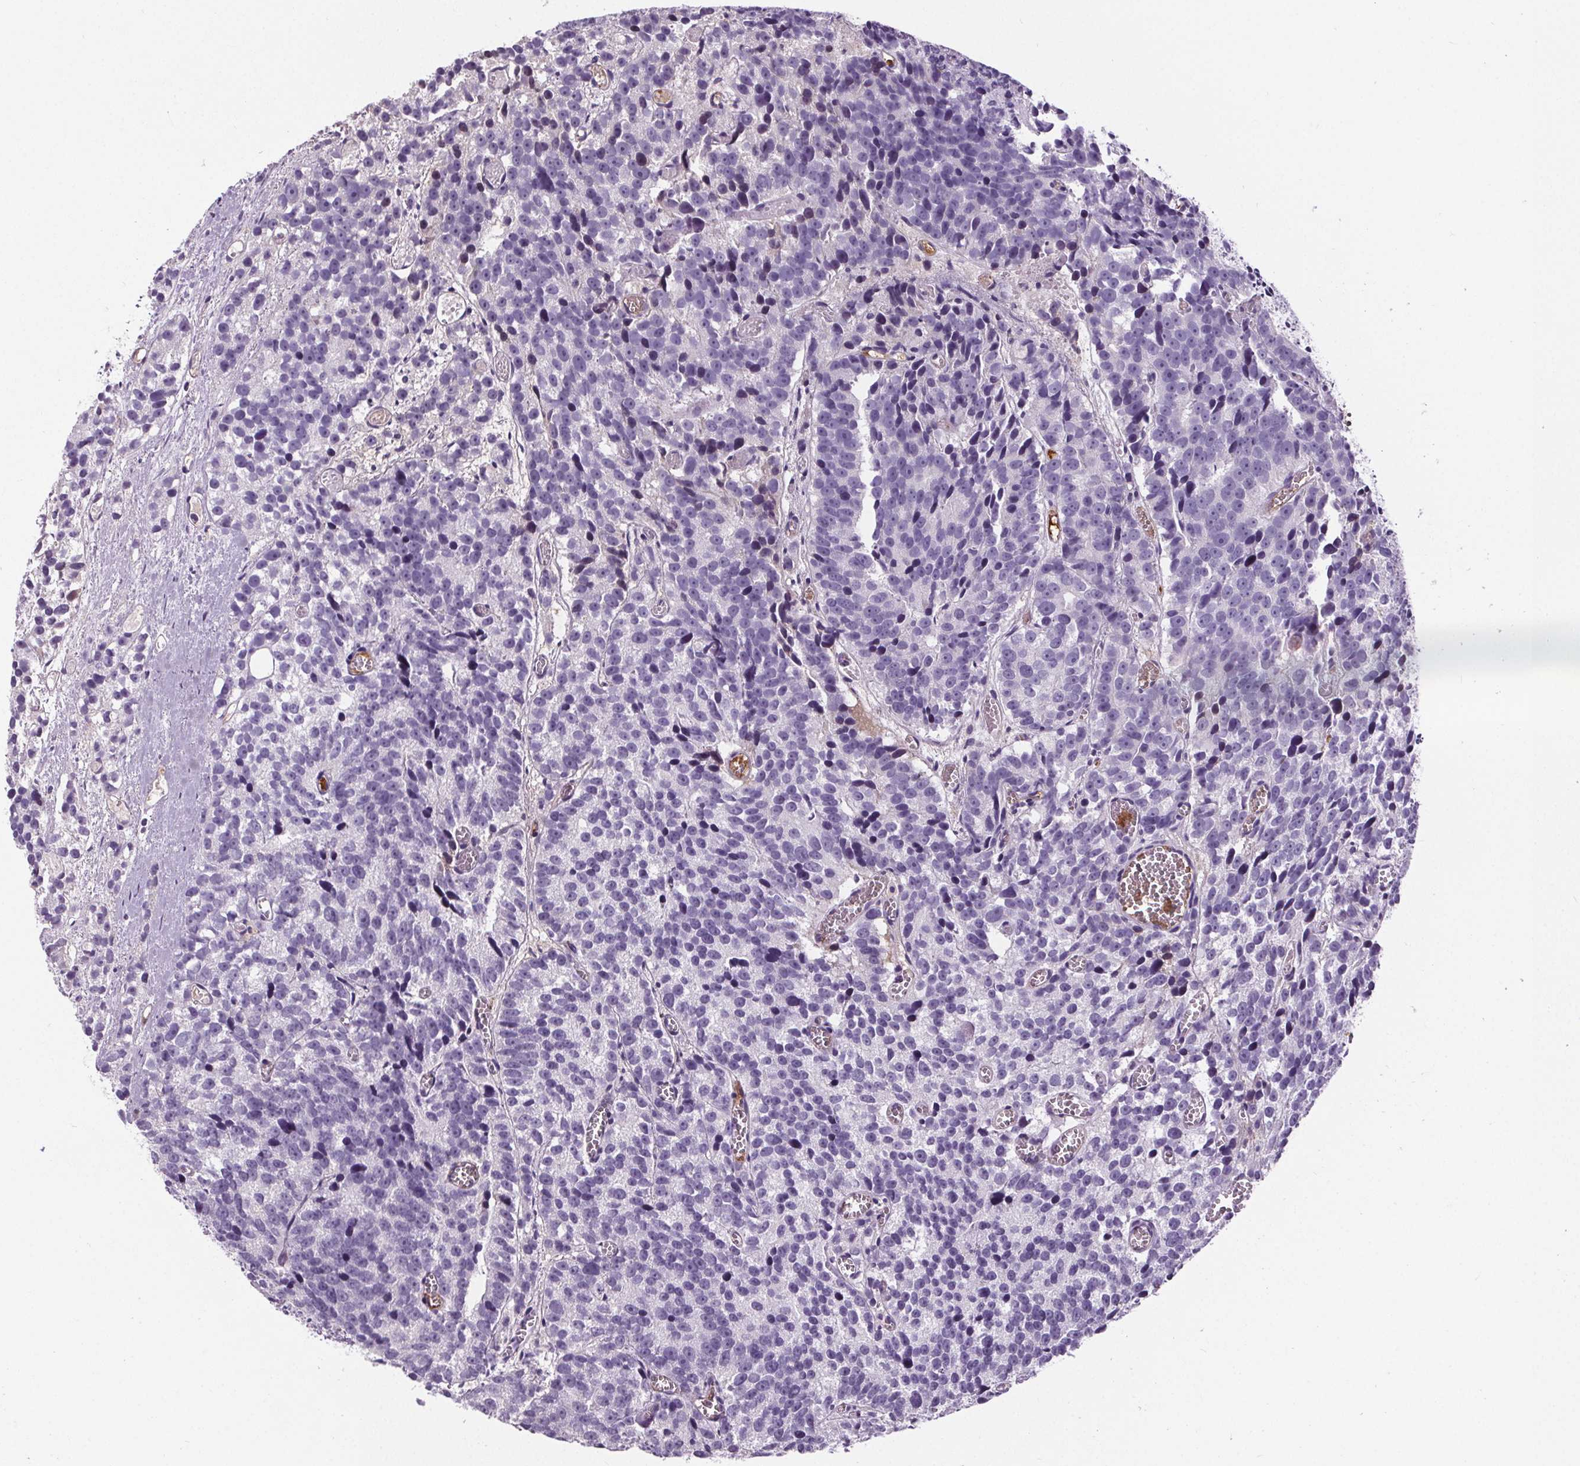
{"staining": {"intensity": "negative", "quantity": "none", "location": "none"}, "tissue": "prostate cancer", "cell_type": "Tumor cells", "image_type": "cancer", "snomed": [{"axis": "morphology", "description": "Adenocarcinoma, High grade"}, {"axis": "topography", "description": "Prostate"}], "caption": "Immunohistochemistry (IHC) of prostate high-grade adenocarcinoma displays no staining in tumor cells.", "gene": "CD5L", "patient": {"sex": "male", "age": 77}}